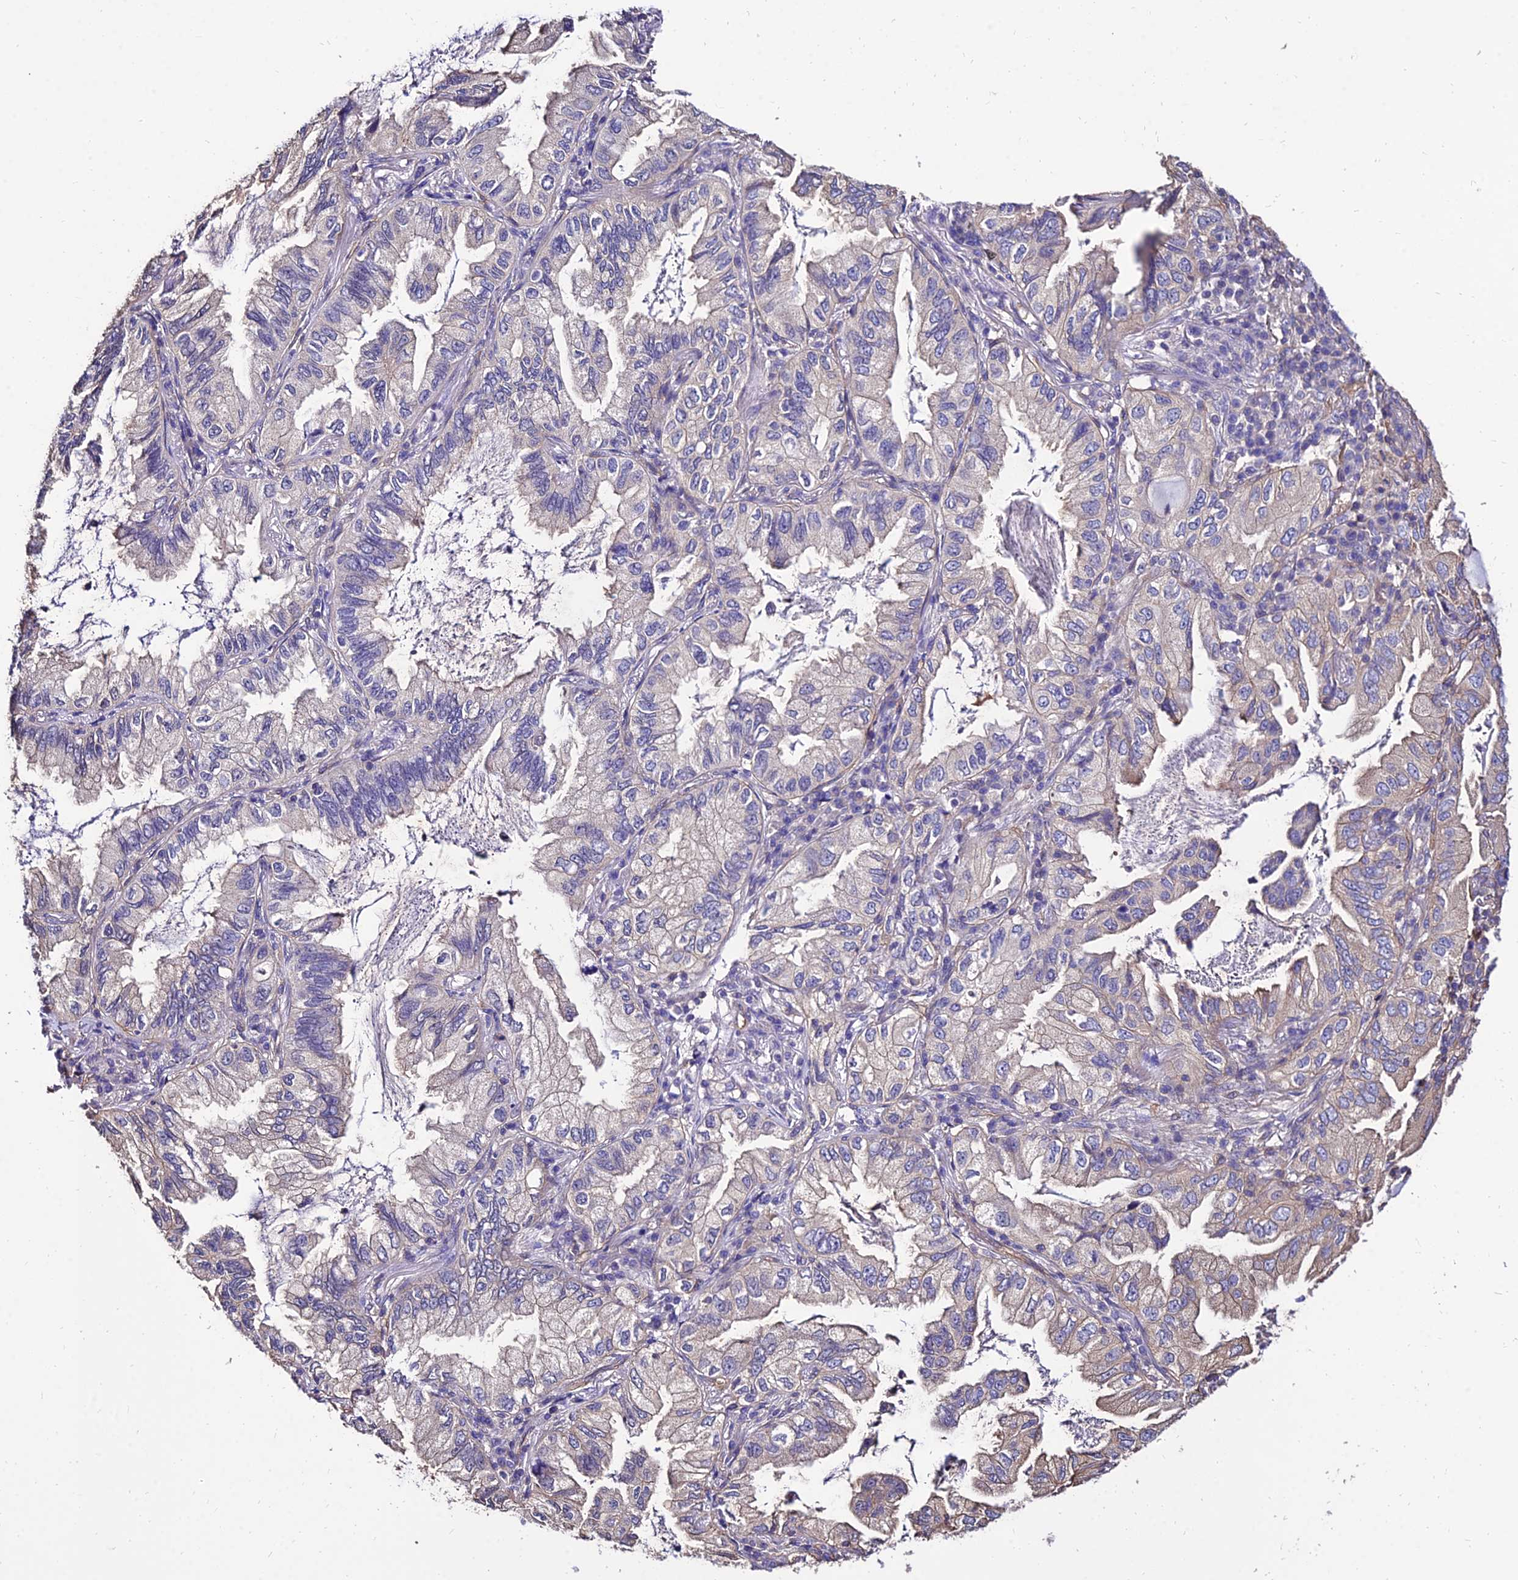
{"staining": {"intensity": "weak", "quantity": "<25%", "location": "cytoplasmic/membranous"}, "tissue": "lung cancer", "cell_type": "Tumor cells", "image_type": "cancer", "snomed": [{"axis": "morphology", "description": "Adenocarcinoma, NOS"}, {"axis": "topography", "description": "Lung"}], "caption": "DAB immunohistochemical staining of lung adenocarcinoma reveals no significant expression in tumor cells. Brightfield microscopy of immunohistochemistry (IHC) stained with DAB (brown) and hematoxylin (blue), captured at high magnification.", "gene": "CALM2", "patient": {"sex": "female", "age": 69}}